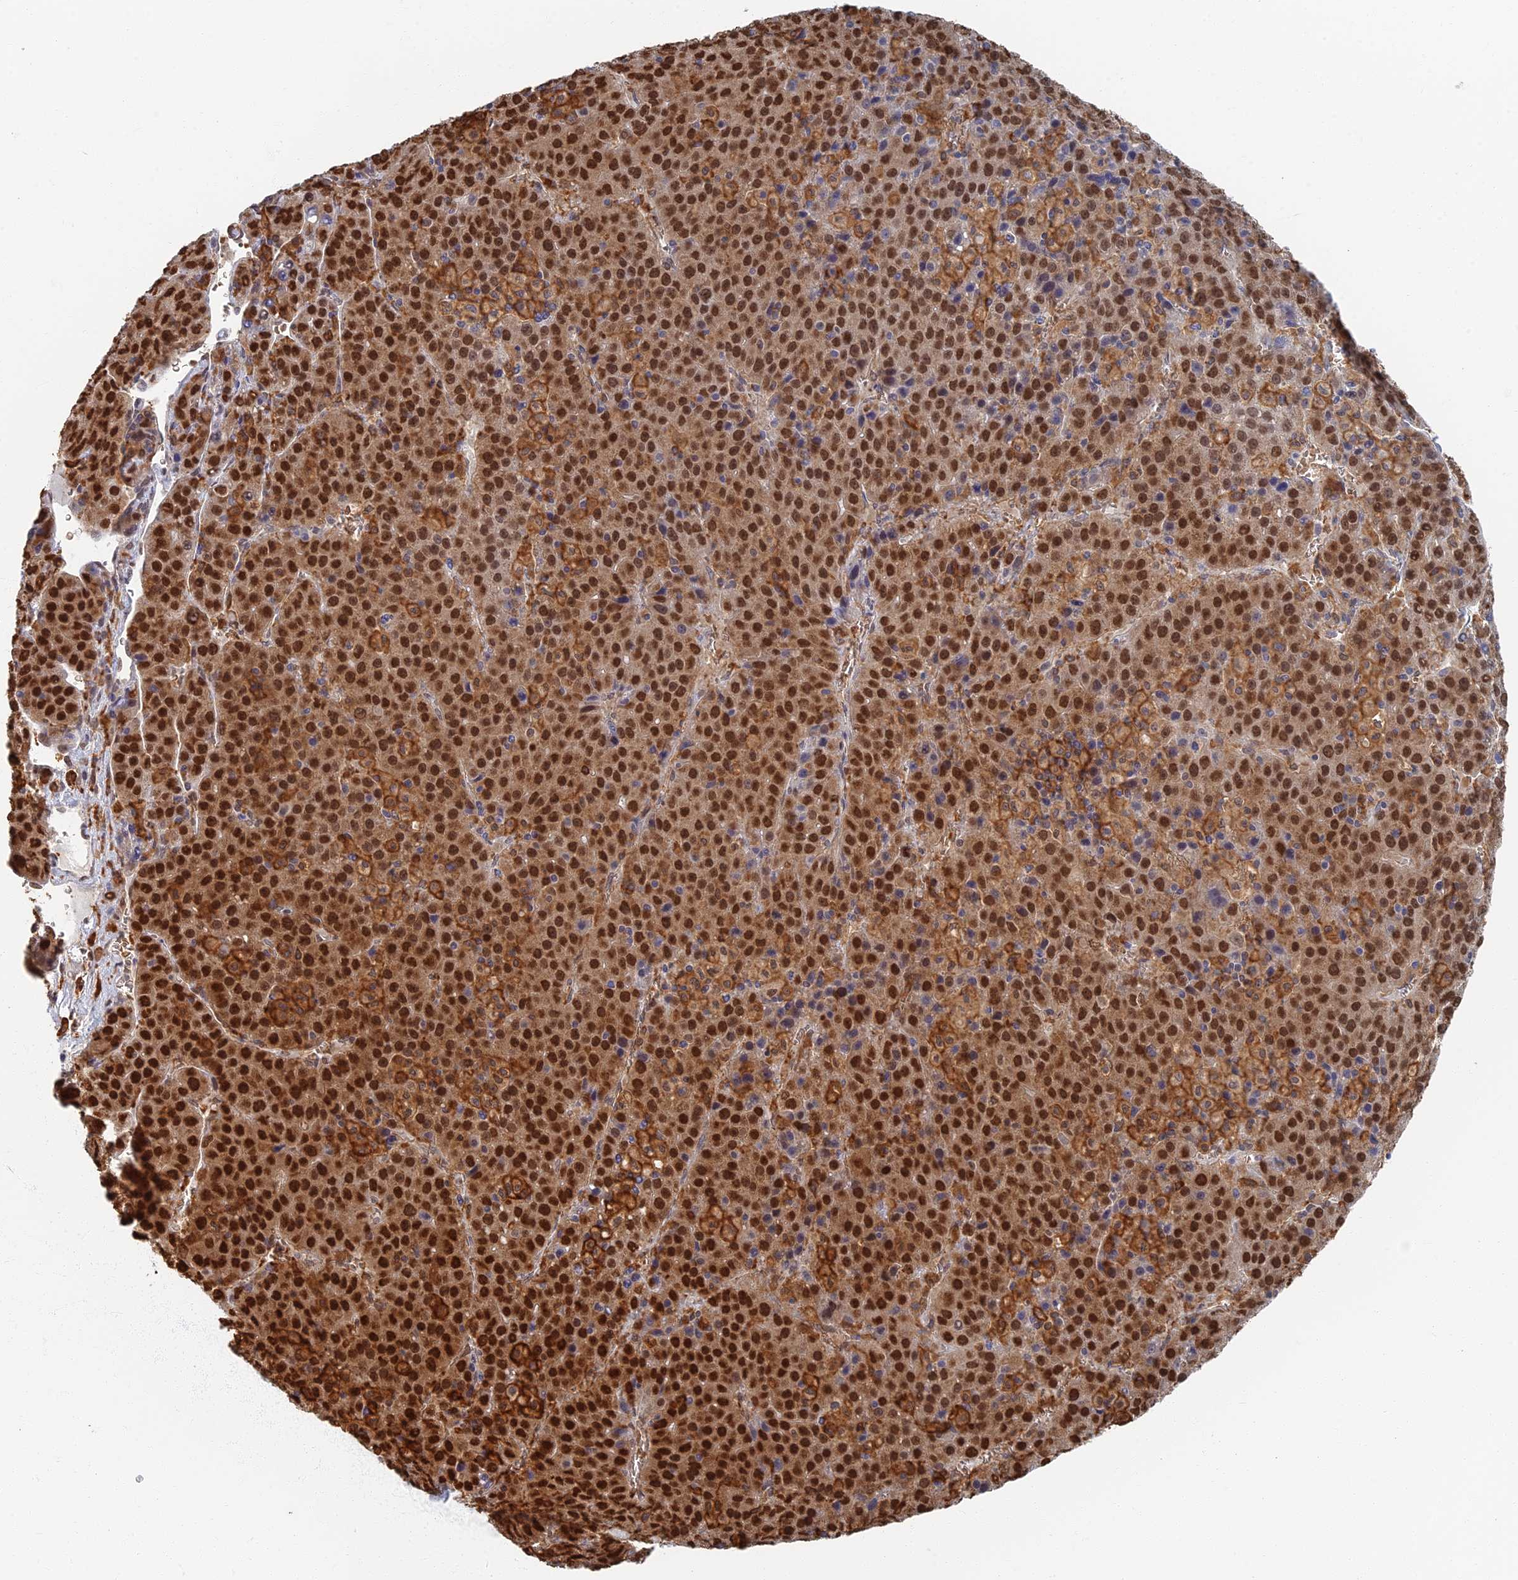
{"staining": {"intensity": "strong", "quantity": ">75%", "location": "cytoplasmic/membranous,nuclear"}, "tissue": "liver cancer", "cell_type": "Tumor cells", "image_type": "cancer", "snomed": [{"axis": "morphology", "description": "Carcinoma, Hepatocellular, NOS"}, {"axis": "topography", "description": "Liver"}], "caption": "Hepatocellular carcinoma (liver) stained for a protein (brown) displays strong cytoplasmic/membranous and nuclear positive expression in about >75% of tumor cells.", "gene": "GPATCH1", "patient": {"sex": "female", "age": 53}}